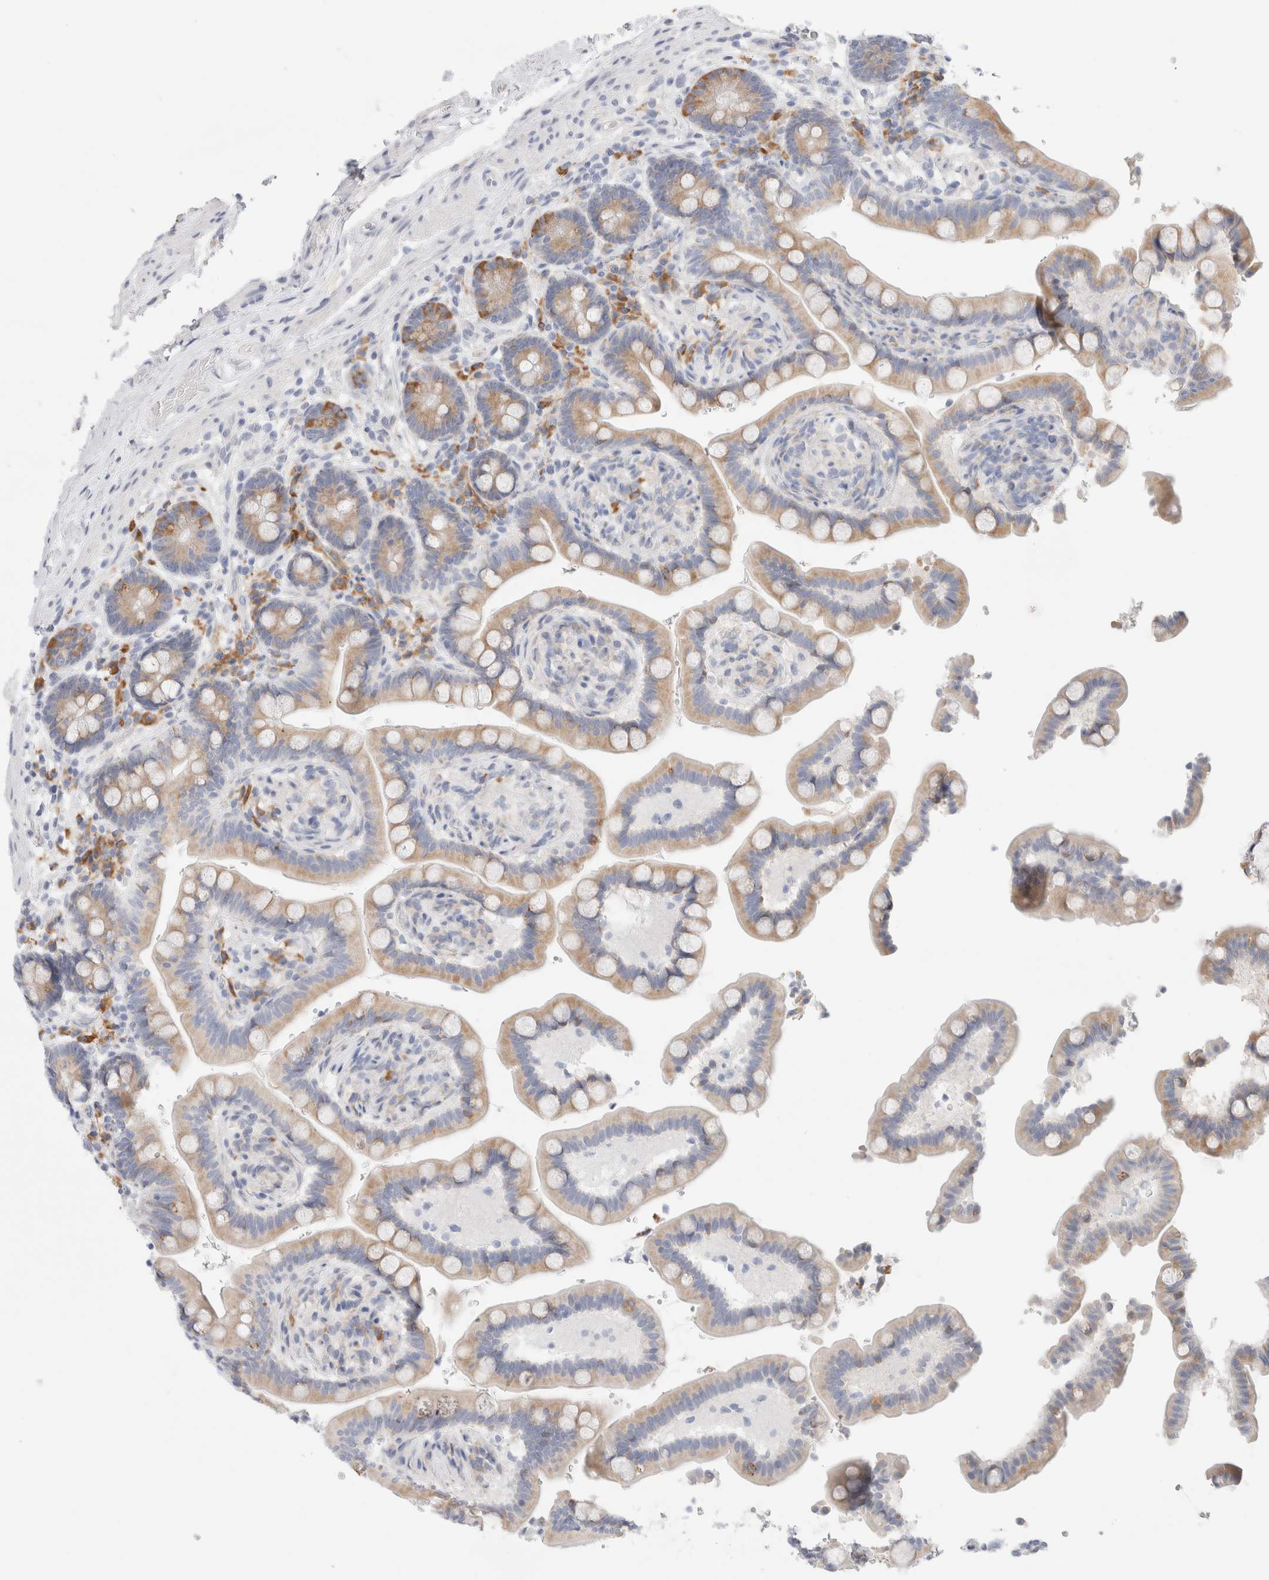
{"staining": {"intensity": "negative", "quantity": "none", "location": "none"}, "tissue": "colon", "cell_type": "Endothelial cells", "image_type": "normal", "snomed": [{"axis": "morphology", "description": "Normal tissue, NOS"}, {"axis": "topography", "description": "Smooth muscle"}, {"axis": "topography", "description": "Colon"}], "caption": "Human colon stained for a protein using IHC demonstrates no expression in endothelial cells.", "gene": "CSK", "patient": {"sex": "male", "age": 73}}